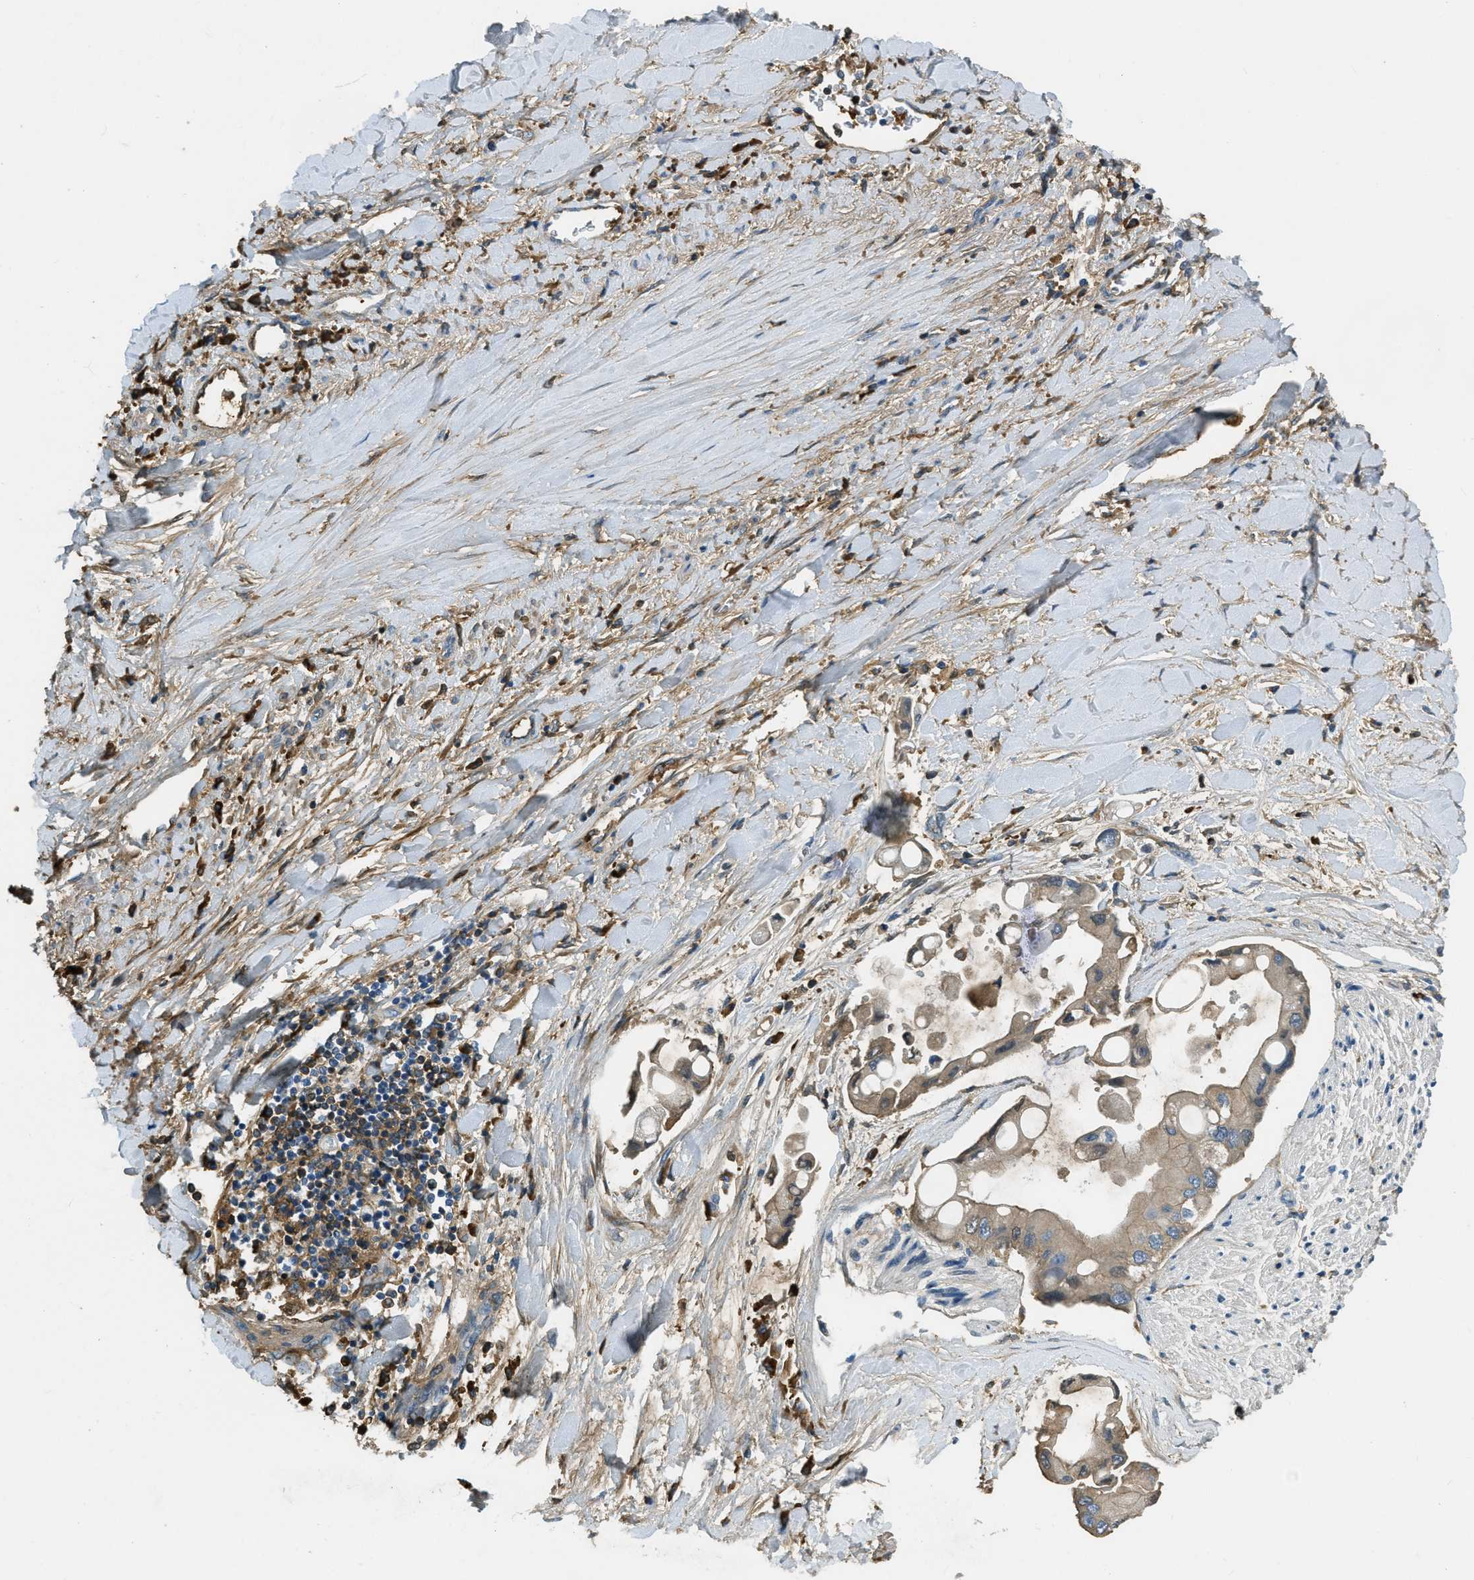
{"staining": {"intensity": "moderate", "quantity": ">75%", "location": "cytoplasmic/membranous,nuclear"}, "tissue": "liver cancer", "cell_type": "Tumor cells", "image_type": "cancer", "snomed": [{"axis": "morphology", "description": "Cholangiocarcinoma"}, {"axis": "topography", "description": "Liver"}], "caption": "High-magnification brightfield microscopy of liver cholangiocarcinoma stained with DAB (brown) and counterstained with hematoxylin (blue). tumor cells exhibit moderate cytoplasmic/membranous and nuclear staining is appreciated in approximately>75% of cells. (brown staining indicates protein expression, while blue staining denotes nuclei).", "gene": "PRTN3", "patient": {"sex": "male", "age": 50}}